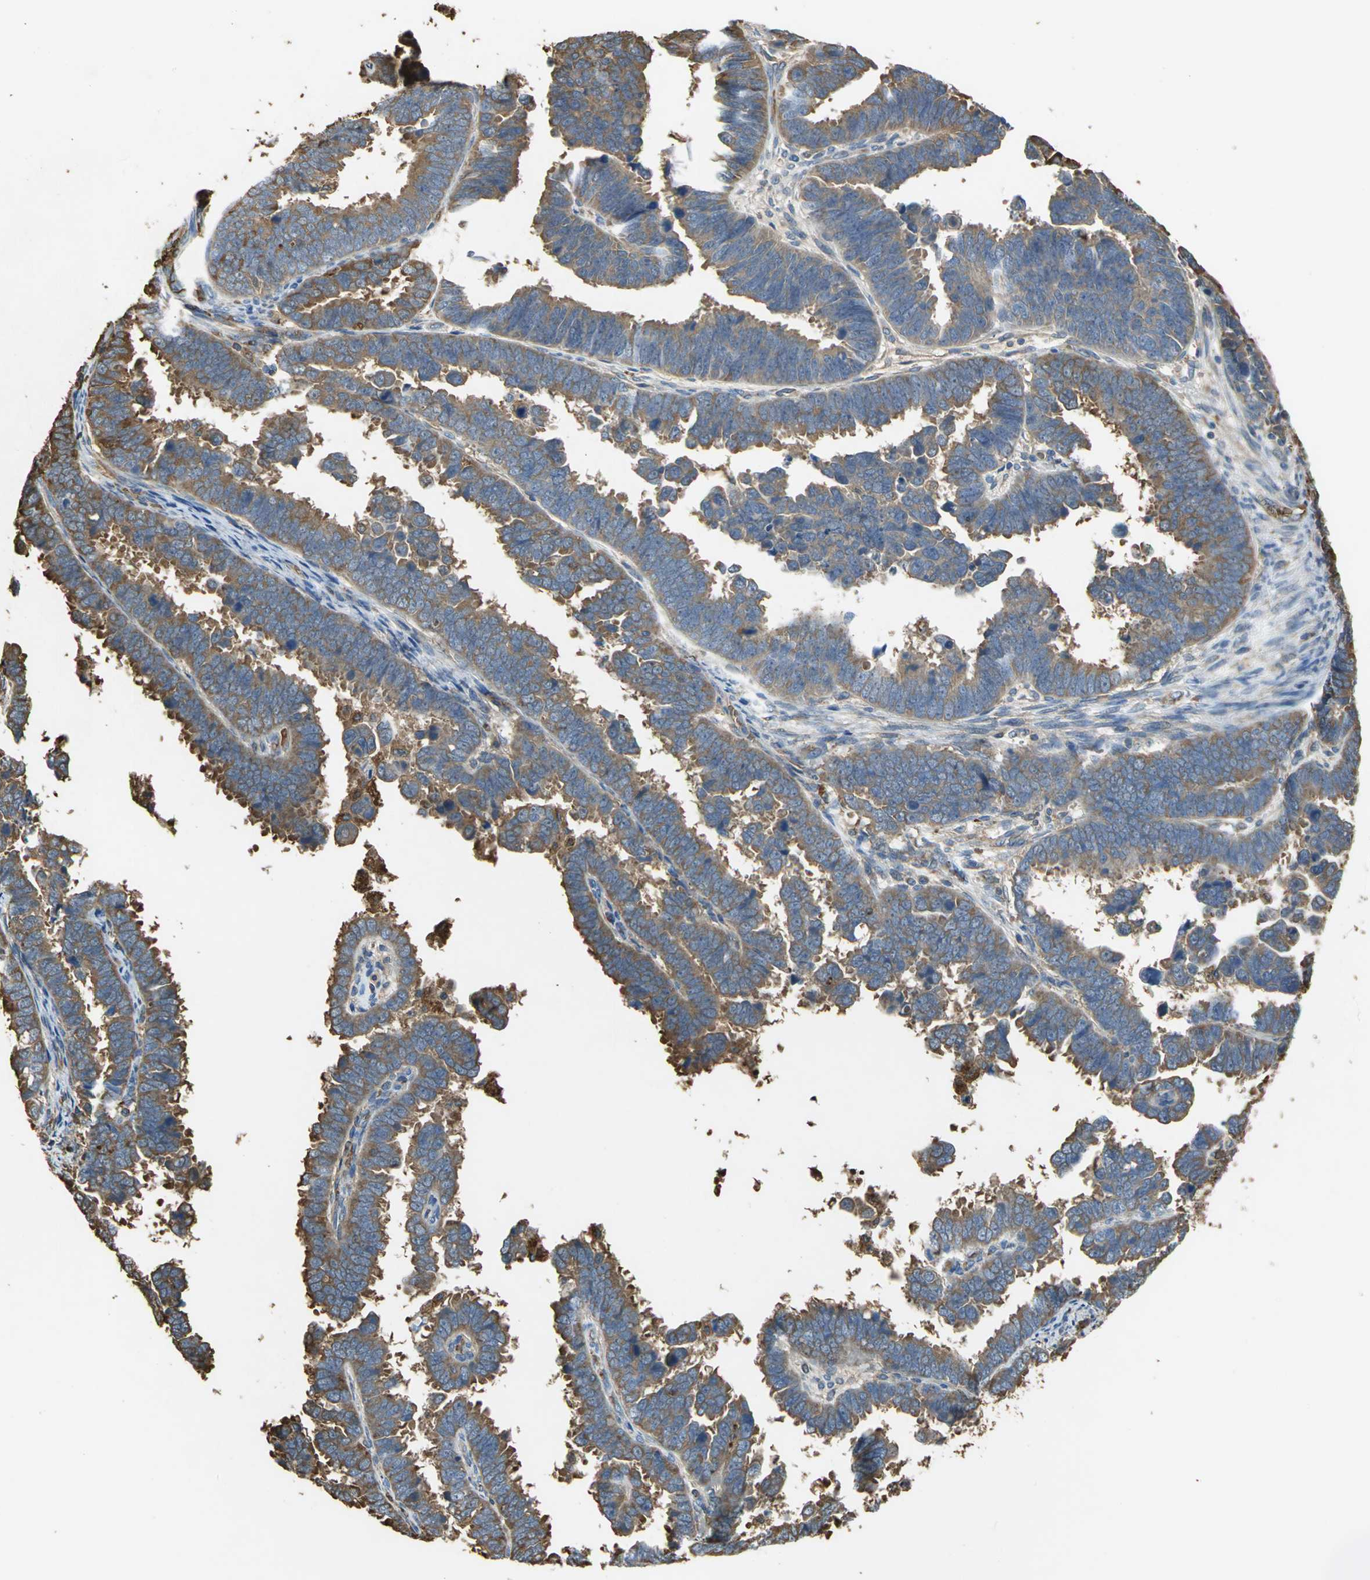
{"staining": {"intensity": "strong", "quantity": ">75%", "location": "cytoplasmic/membranous"}, "tissue": "endometrial cancer", "cell_type": "Tumor cells", "image_type": "cancer", "snomed": [{"axis": "morphology", "description": "Adenocarcinoma, NOS"}, {"axis": "topography", "description": "Endometrium"}], "caption": "A high amount of strong cytoplasmic/membranous positivity is appreciated in about >75% of tumor cells in adenocarcinoma (endometrial) tissue. (DAB IHC, brown staining for protein, blue staining for nuclei).", "gene": "TREM1", "patient": {"sex": "female", "age": 75}}